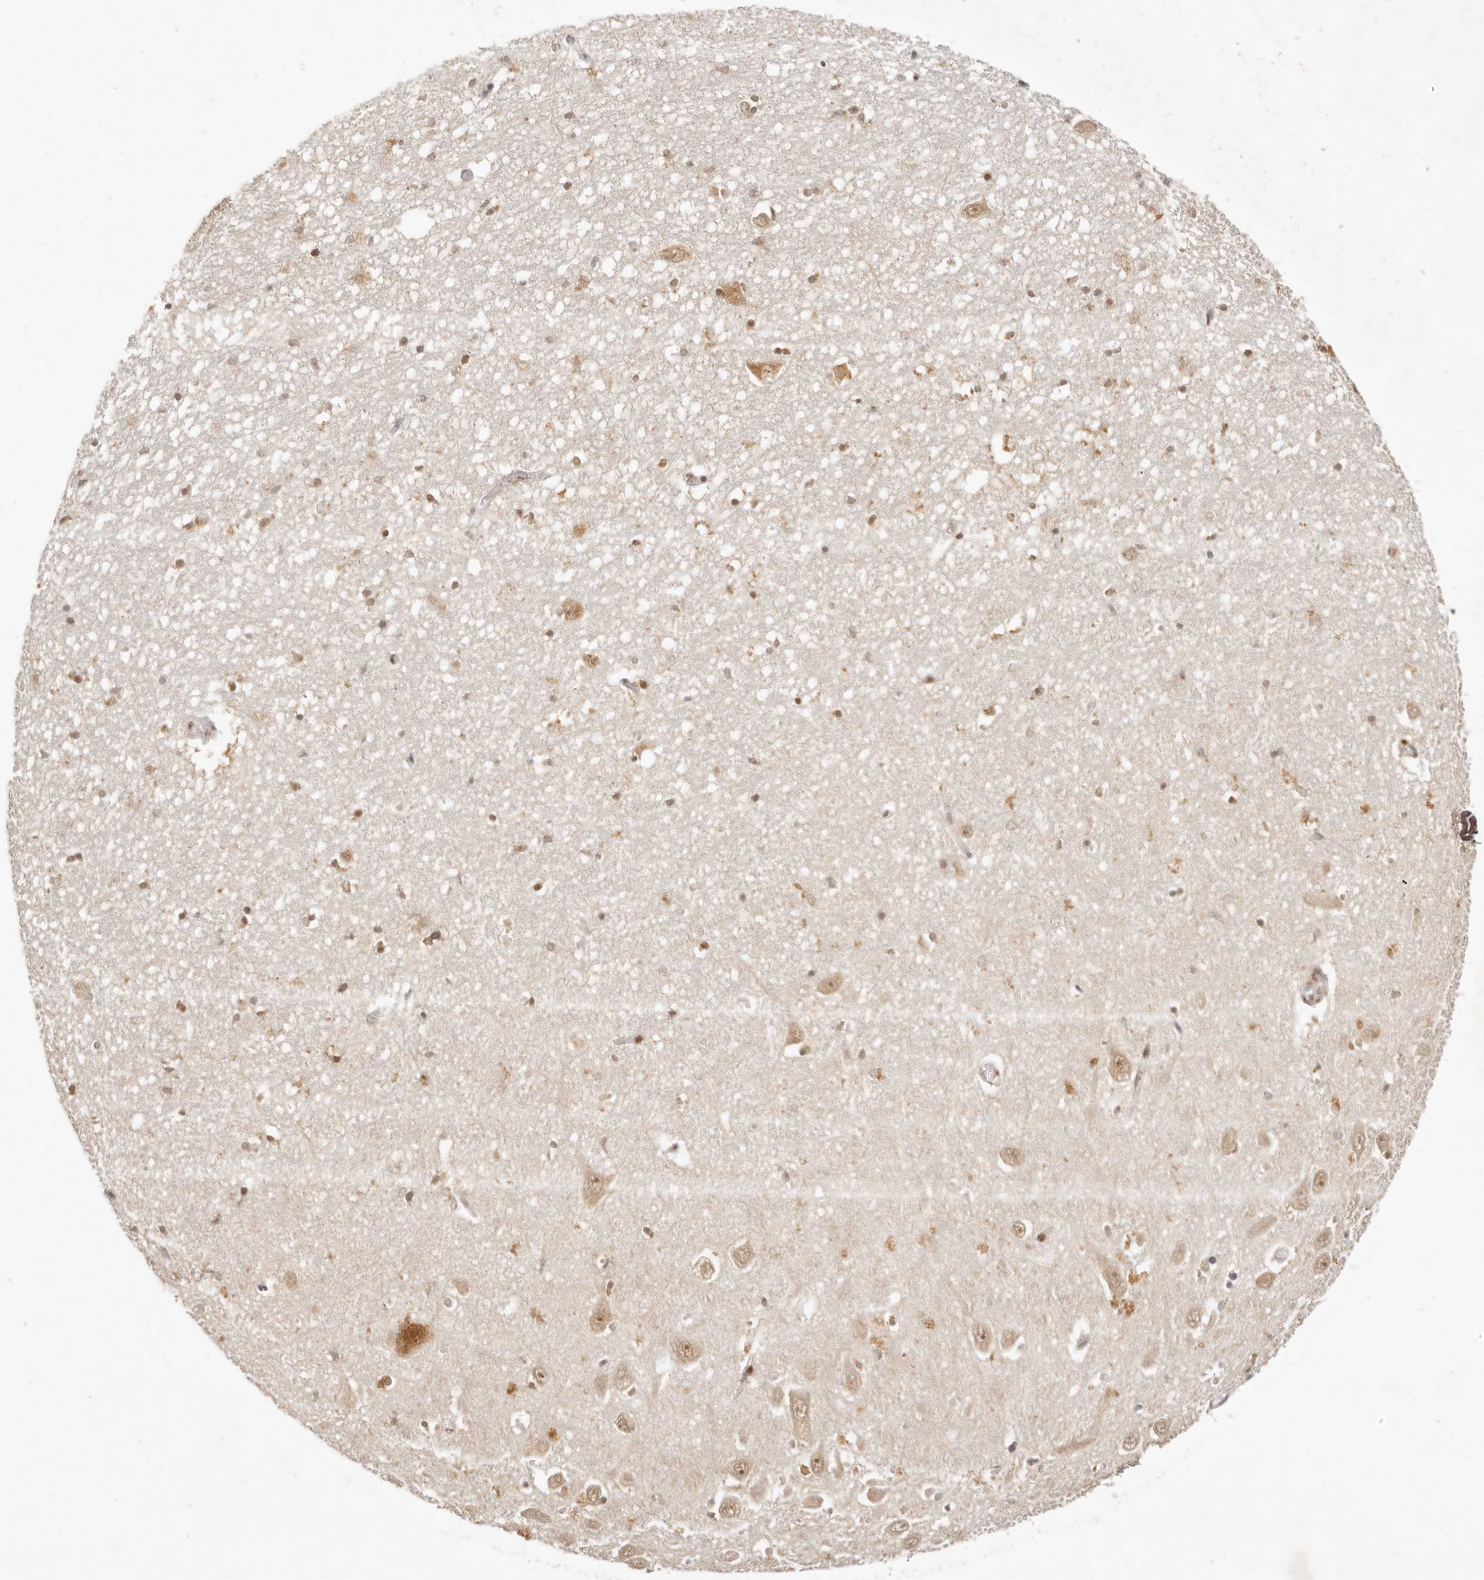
{"staining": {"intensity": "moderate", "quantity": "25%-75%", "location": "cytoplasmic/membranous,nuclear"}, "tissue": "hippocampus", "cell_type": "Glial cells", "image_type": "normal", "snomed": [{"axis": "morphology", "description": "Normal tissue, NOS"}, {"axis": "topography", "description": "Hippocampus"}], "caption": "Immunohistochemistry (IHC) of benign human hippocampus reveals medium levels of moderate cytoplasmic/membranous,nuclear staining in approximately 25%-75% of glial cells.", "gene": "INTS11", "patient": {"sex": "female", "age": 64}}